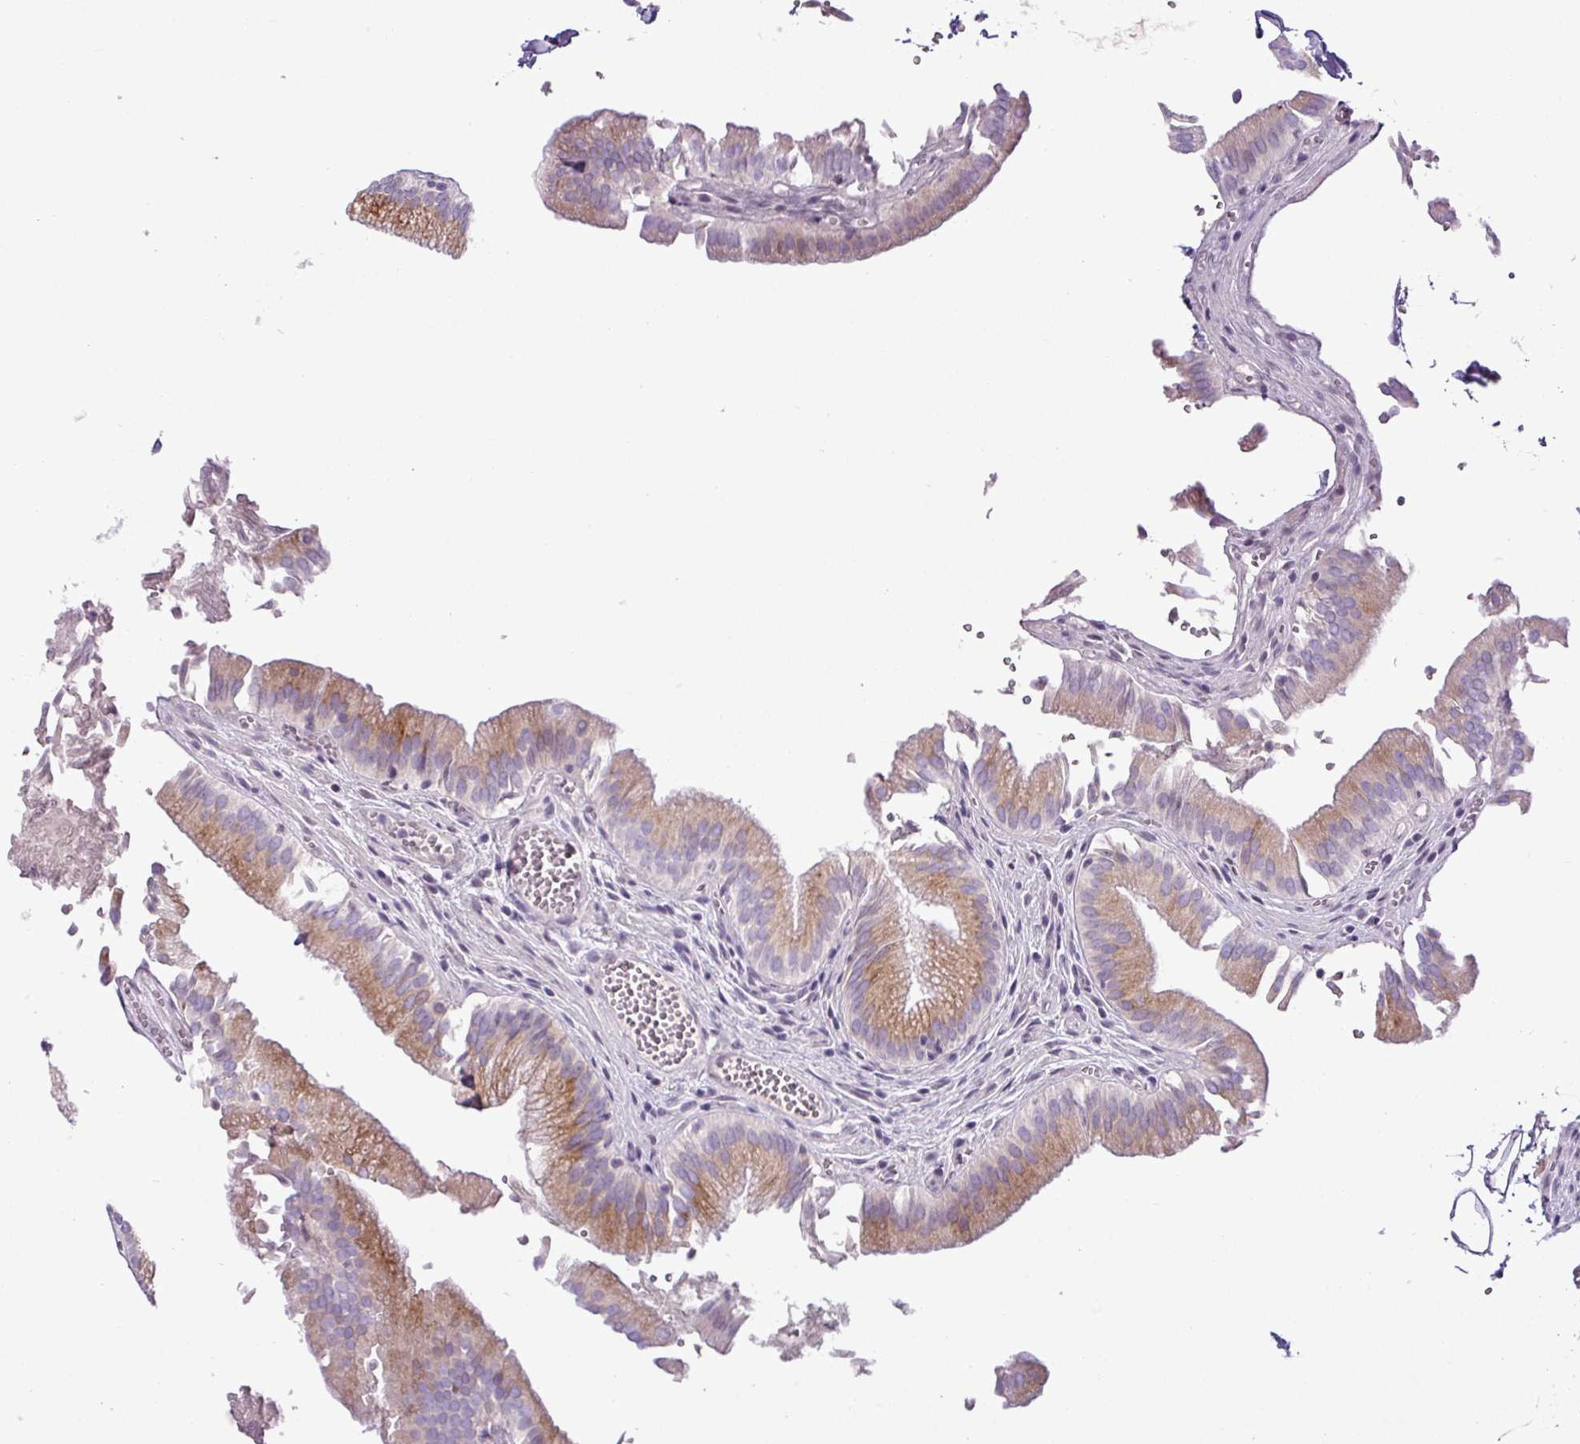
{"staining": {"intensity": "moderate", "quantity": ">75%", "location": "cytoplasmic/membranous"}, "tissue": "gallbladder", "cell_type": "Glandular cells", "image_type": "normal", "snomed": [{"axis": "morphology", "description": "Normal tissue, NOS"}, {"axis": "topography", "description": "Gallbladder"}, {"axis": "topography", "description": "Peripheral nerve tissue"}], "caption": "Immunohistochemistry (DAB (3,3'-diaminobenzidine)) staining of unremarkable human gallbladder reveals moderate cytoplasmic/membranous protein positivity in approximately >75% of glandular cells. Nuclei are stained in blue.", "gene": "RGS21", "patient": {"sex": "male", "age": 17}}